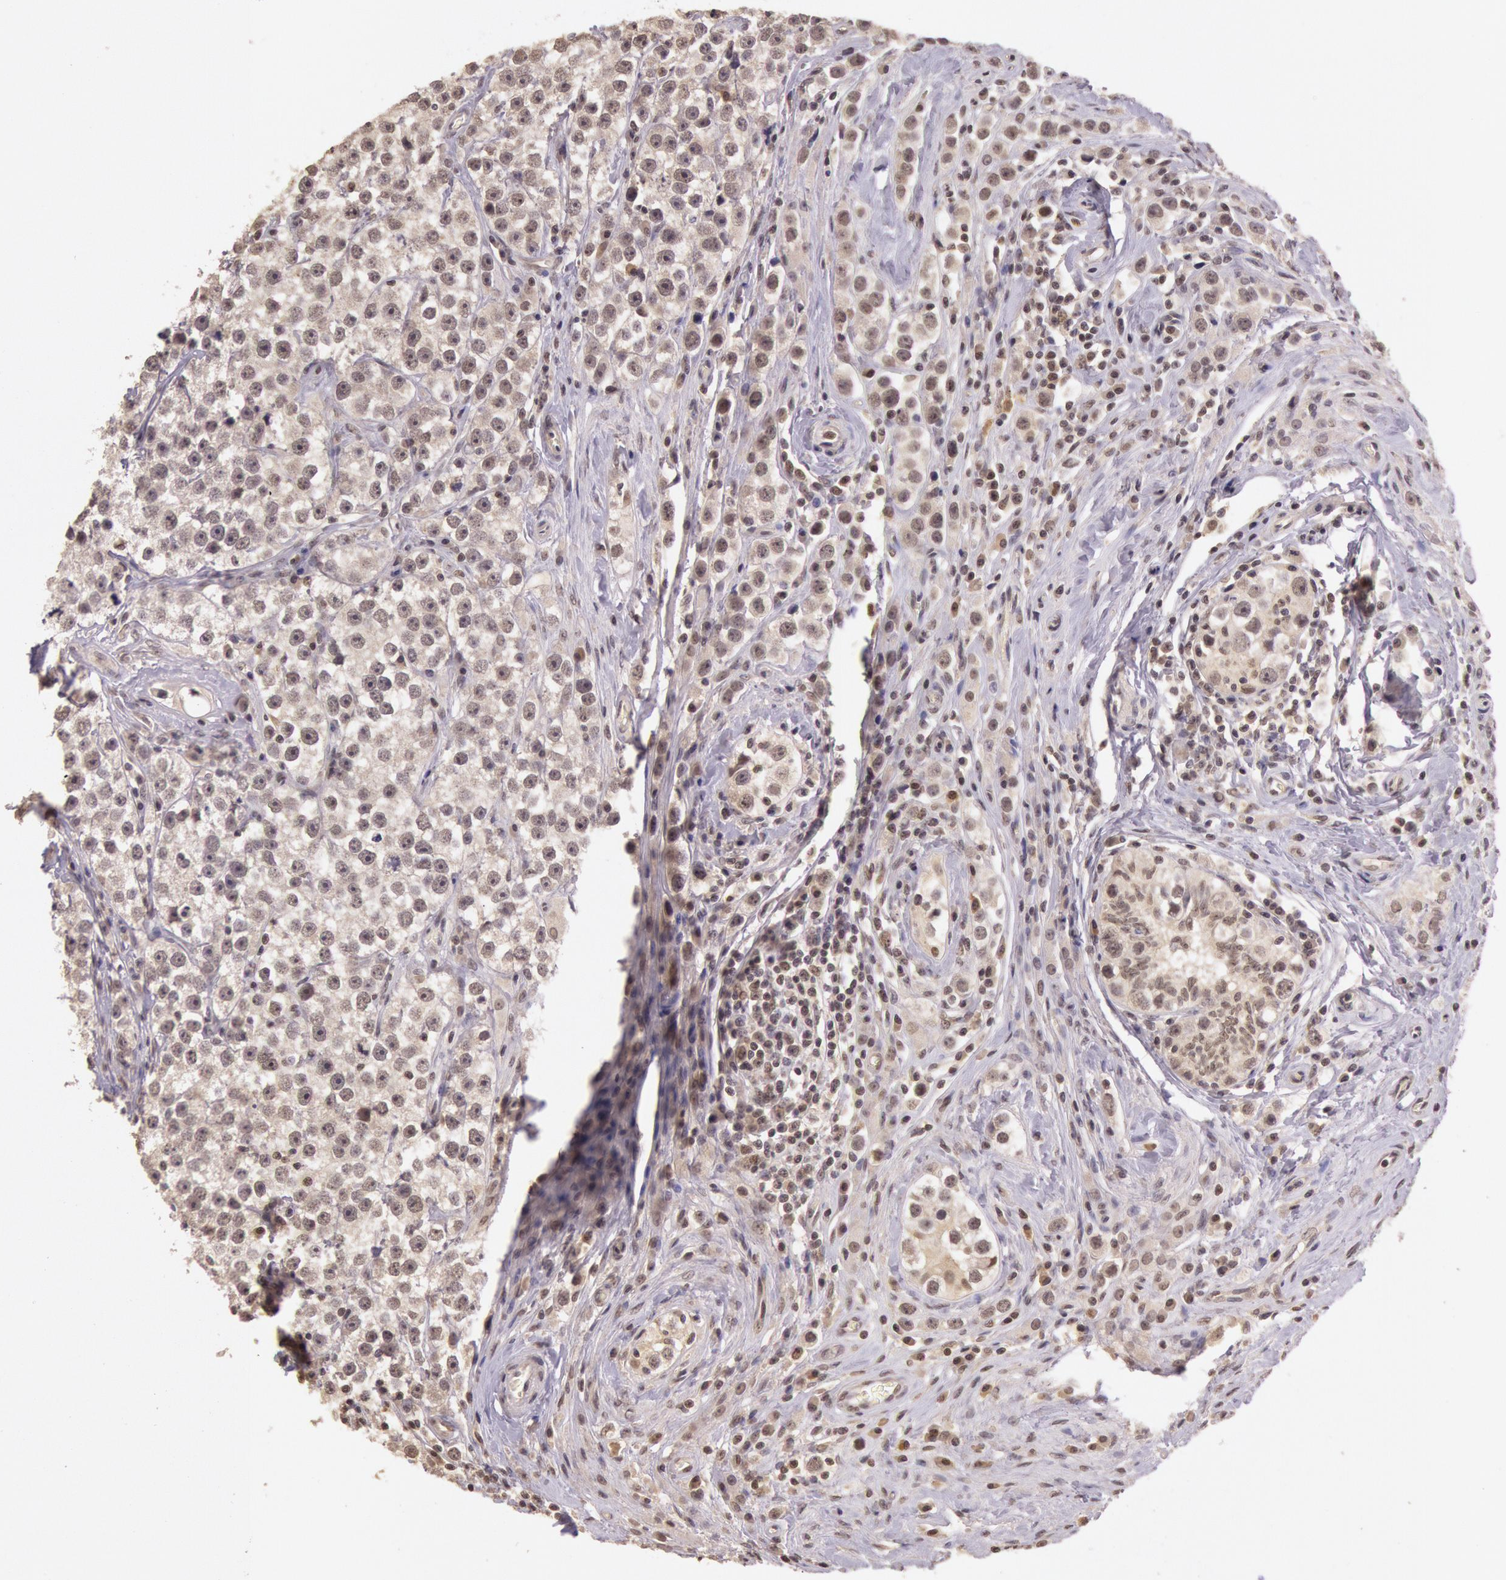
{"staining": {"intensity": "negative", "quantity": "none", "location": "none"}, "tissue": "testis cancer", "cell_type": "Tumor cells", "image_type": "cancer", "snomed": [{"axis": "morphology", "description": "Seminoma, NOS"}, {"axis": "topography", "description": "Testis"}], "caption": "This is an IHC micrograph of testis seminoma. There is no staining in tumor cells.", "gene": "RTL10", "patient": {"sex": "male", "age": 32}}